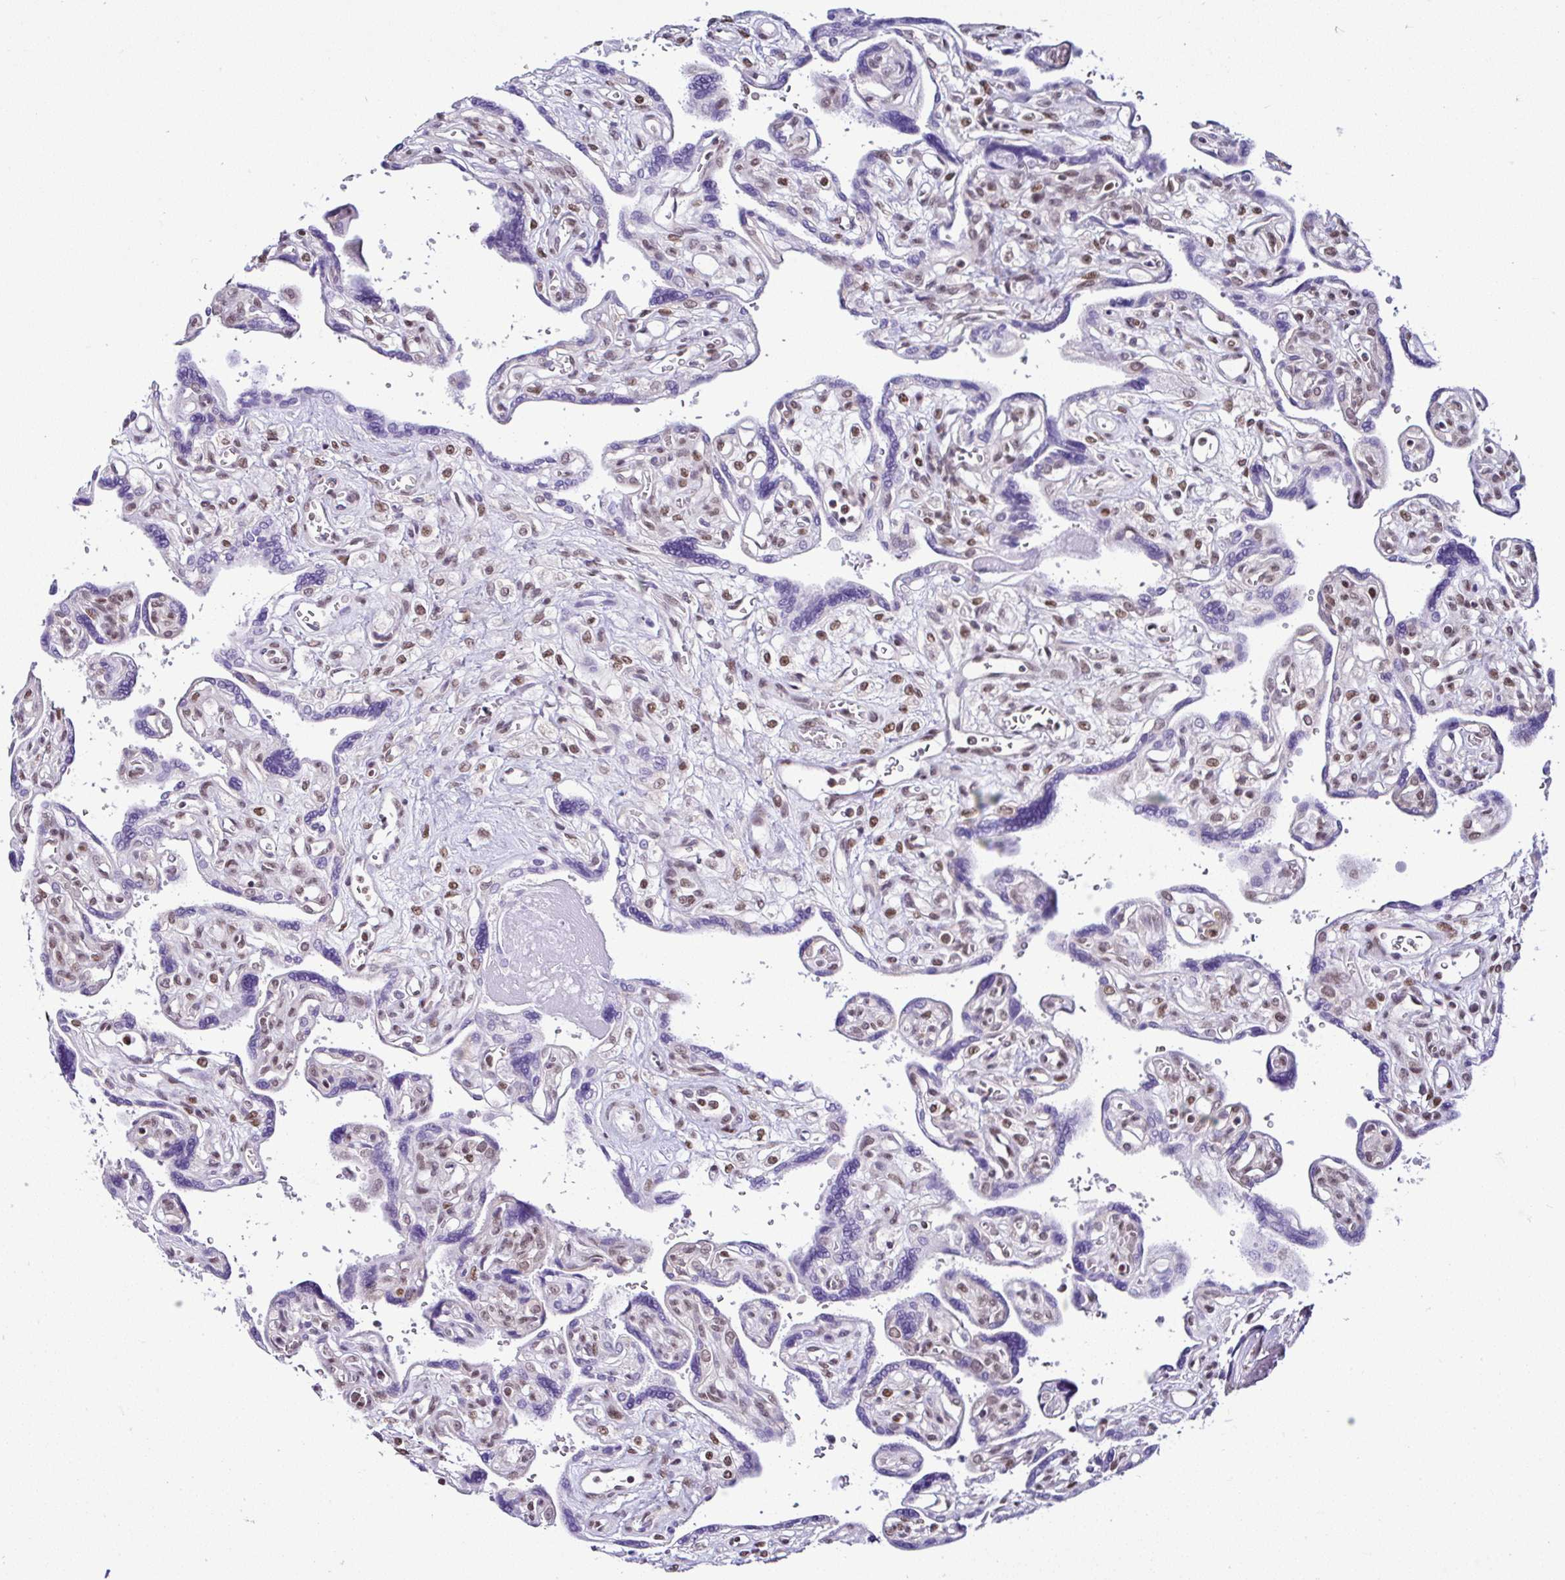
{"staining": {"intensity": "moderate", "quantity": "25%-75%", "location": "nuclear"}, "tissue": "placenta", "cell_type": "Trophoblastic cells", "image_type": "normal", "snomed": [{"axis": "morphology", "description": "Normal tissue, NOS"}, {"axis": "topography", "description": "Placenta"}], "caption": "Trophoblastic cells exhibit medium levels of moderate nuclear positivity in about 25%-75% of cells in normal placenta. Nuclei are stained in blue.", "gene": "DR1", "patient": {"sex": "female", "age": 39}}